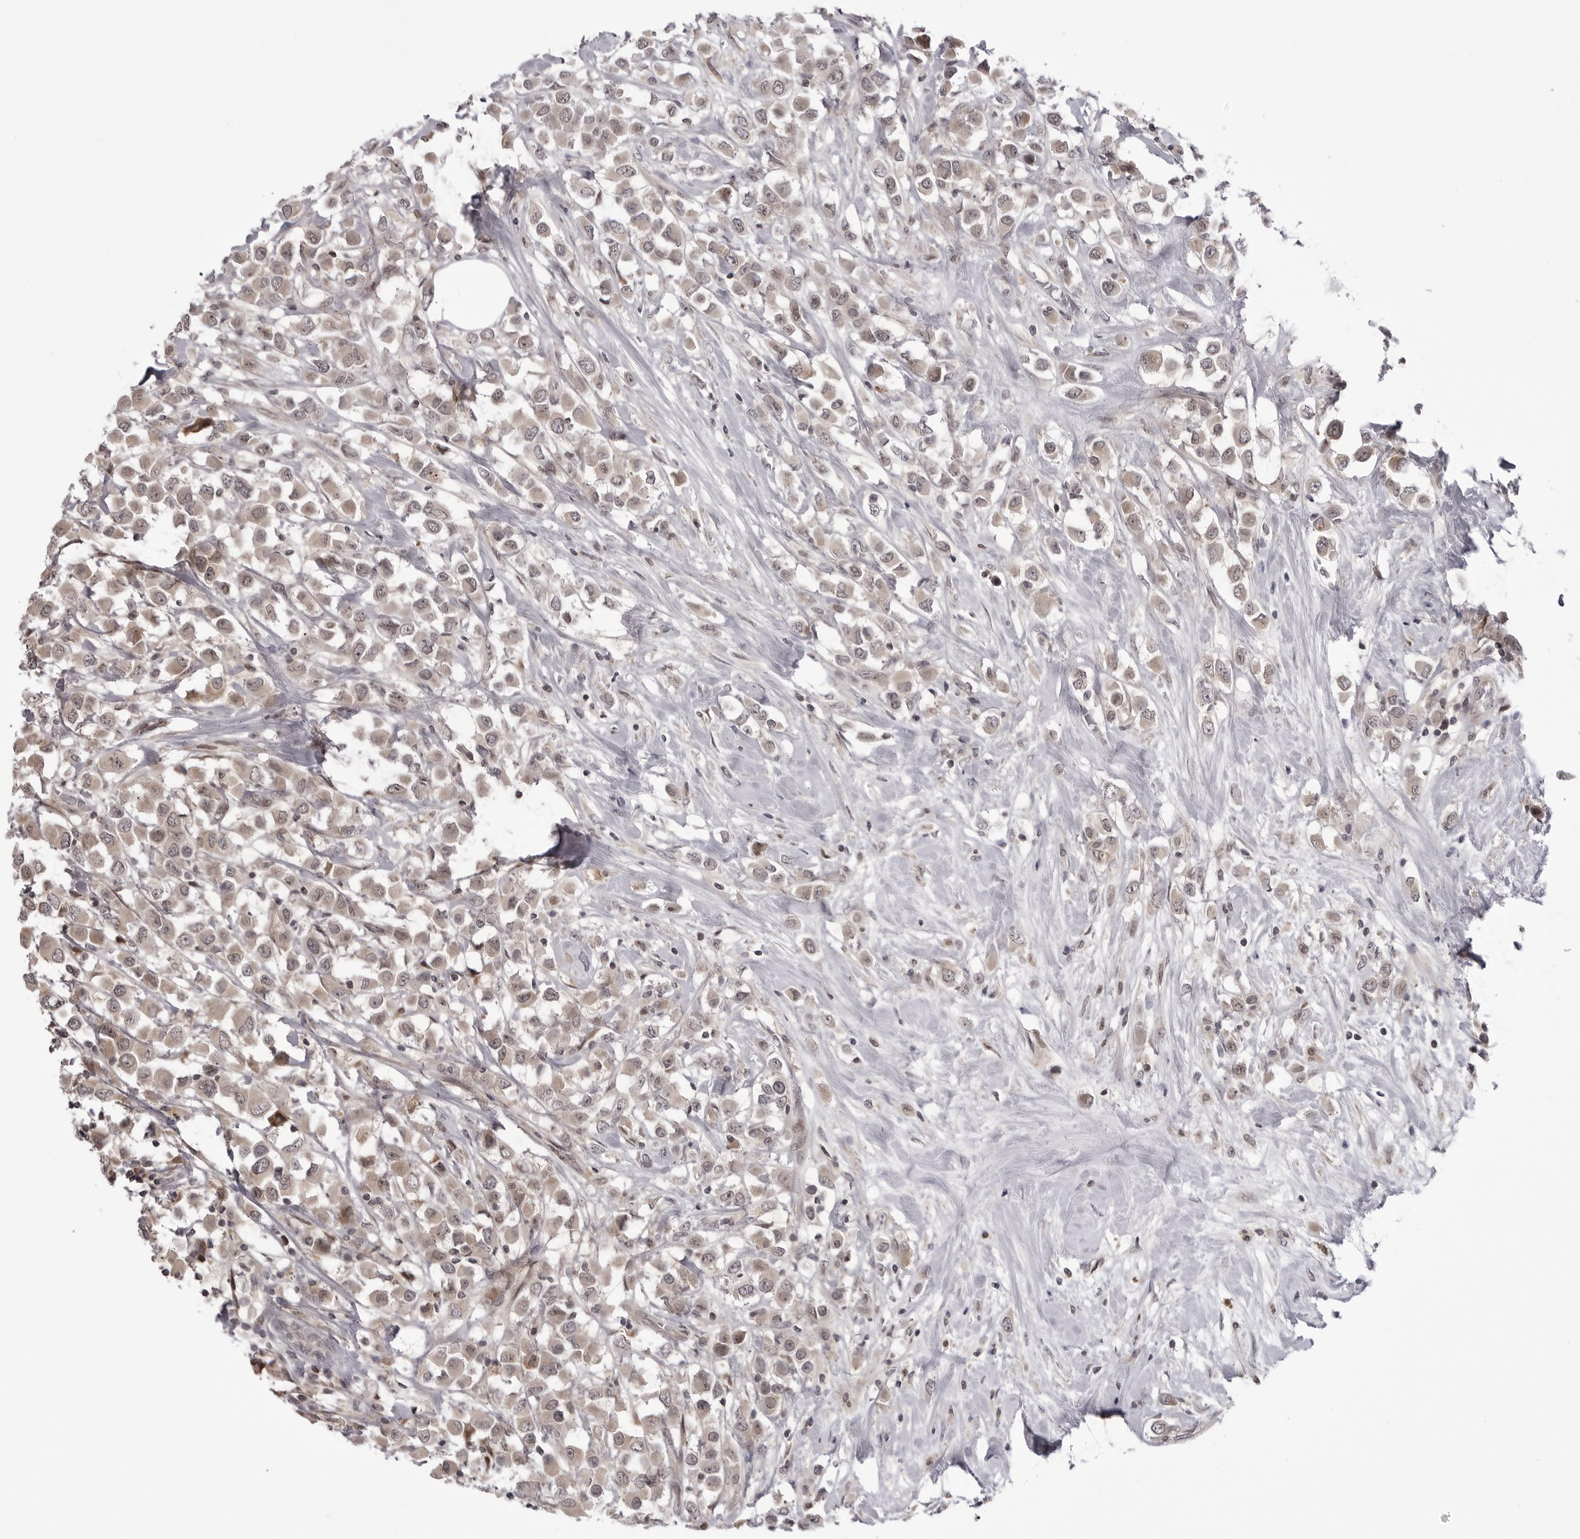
{"staining": {"intensity": "weak", "quantity": ">75%", "location": "cytoplasmic/membranous"}, "tissue": "breast cancer", "cell_type": "Tumor cells", "image_type": "cancer", "snomed": [{"axis": "morphology", "description": "Duct carcinoma"}, {"axis": "topography", "description": "Breast"}], "caption": "Human breast invasive ductal carcinoma stained with a brown dye displays weak cytoplasmic/membranous positive staining in approximately >75% of tumor cells.", "gene": "PTK2B", "patient": {"sex": "female", "age": 61}}